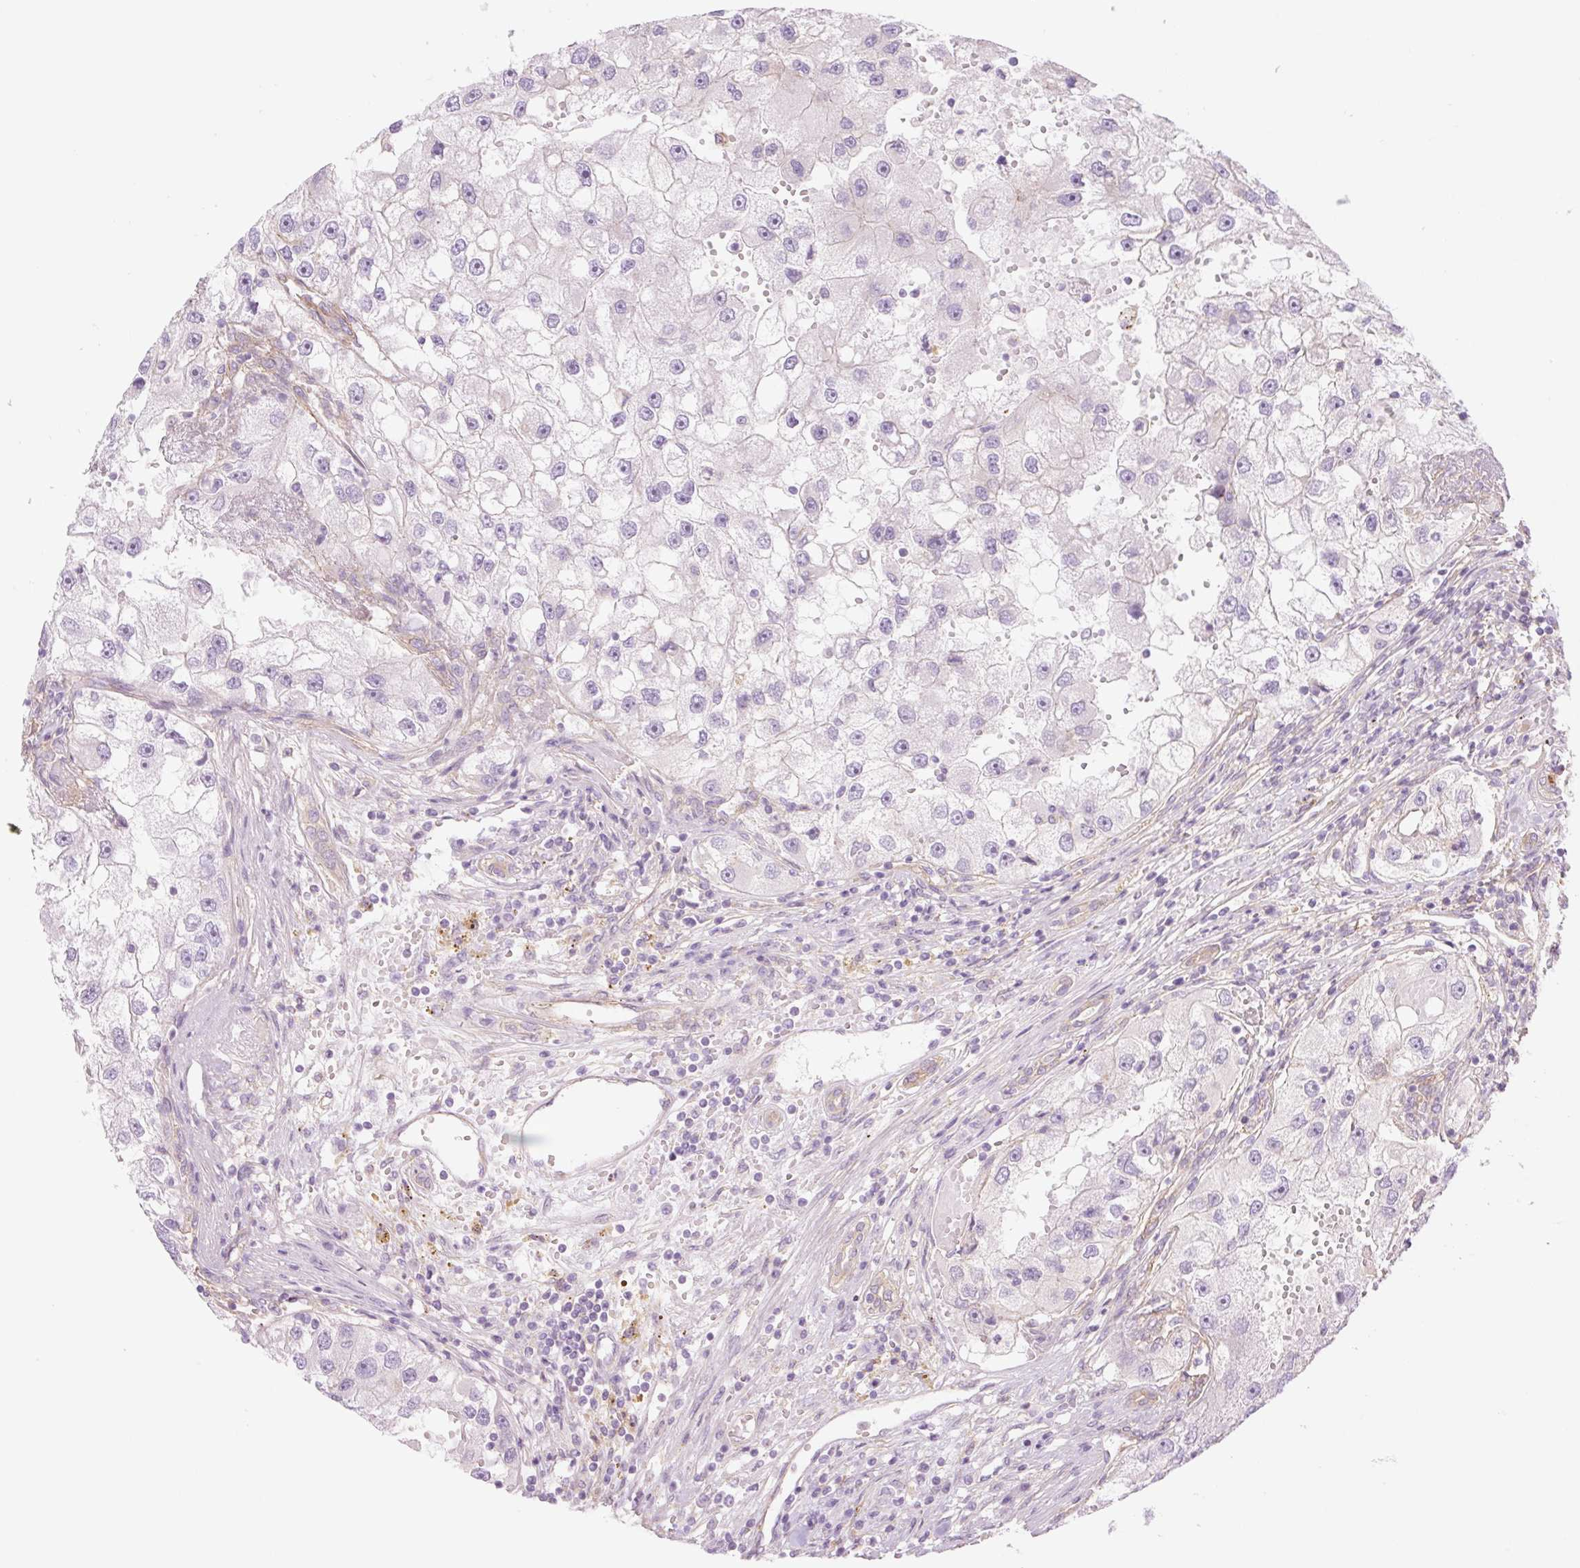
{"staining": {"intensity": "negative", "quantity": "none", "location": "none"}, "tissue": "renal cancer", "cell_type": "Tumor cells", "image_type": "cancer", "snomed": [{"axis": "morphology", "description": "Adenocarcinoma, NOS"}, {"axis": "topography", "description": "Kidney"}], "caption": "Immunohistochemical staining of human renal cancer (adenocarcinoma) shows no significant positivity in tumor cells.", "gene": "NLRP5", "patient": {"sex": "male", "age": 63}}